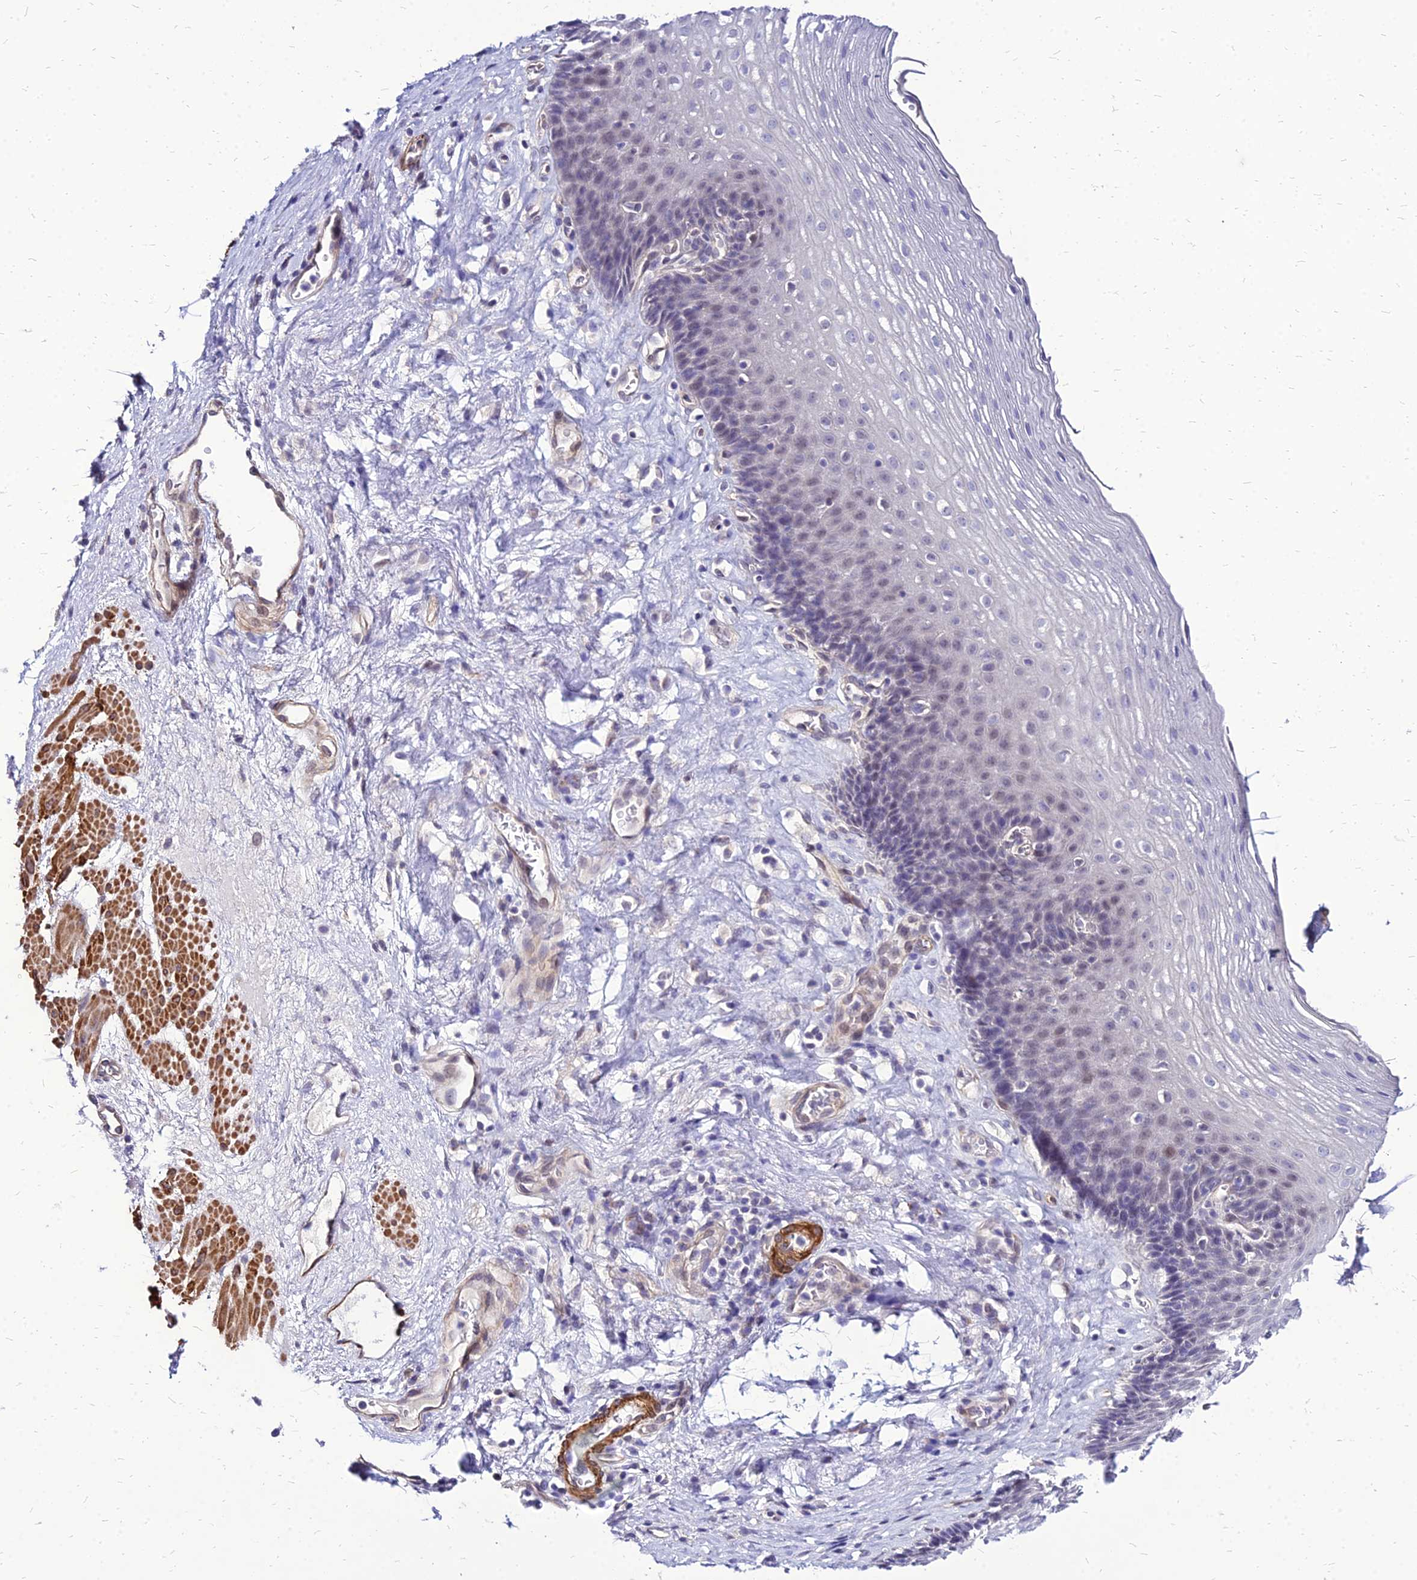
{"staining": {"intensity": "negative", "quantity": "none", "location": "none"}, "tissue": "esophagus", "cell_type": "Squamous epithelial cells", "image_type": "normal", "snomed": [{"axis": "morphology", "description": "Normal tissue, NOS"}, {"axis": "topography", "description": "Esophagus"}], "caption": "This is an IHC histopathology image of normal human esophagus. There is no positivity in squamous epithelial cells.", "gene": "YEATS2", "patient": {"sex": "female", "age": 66}}